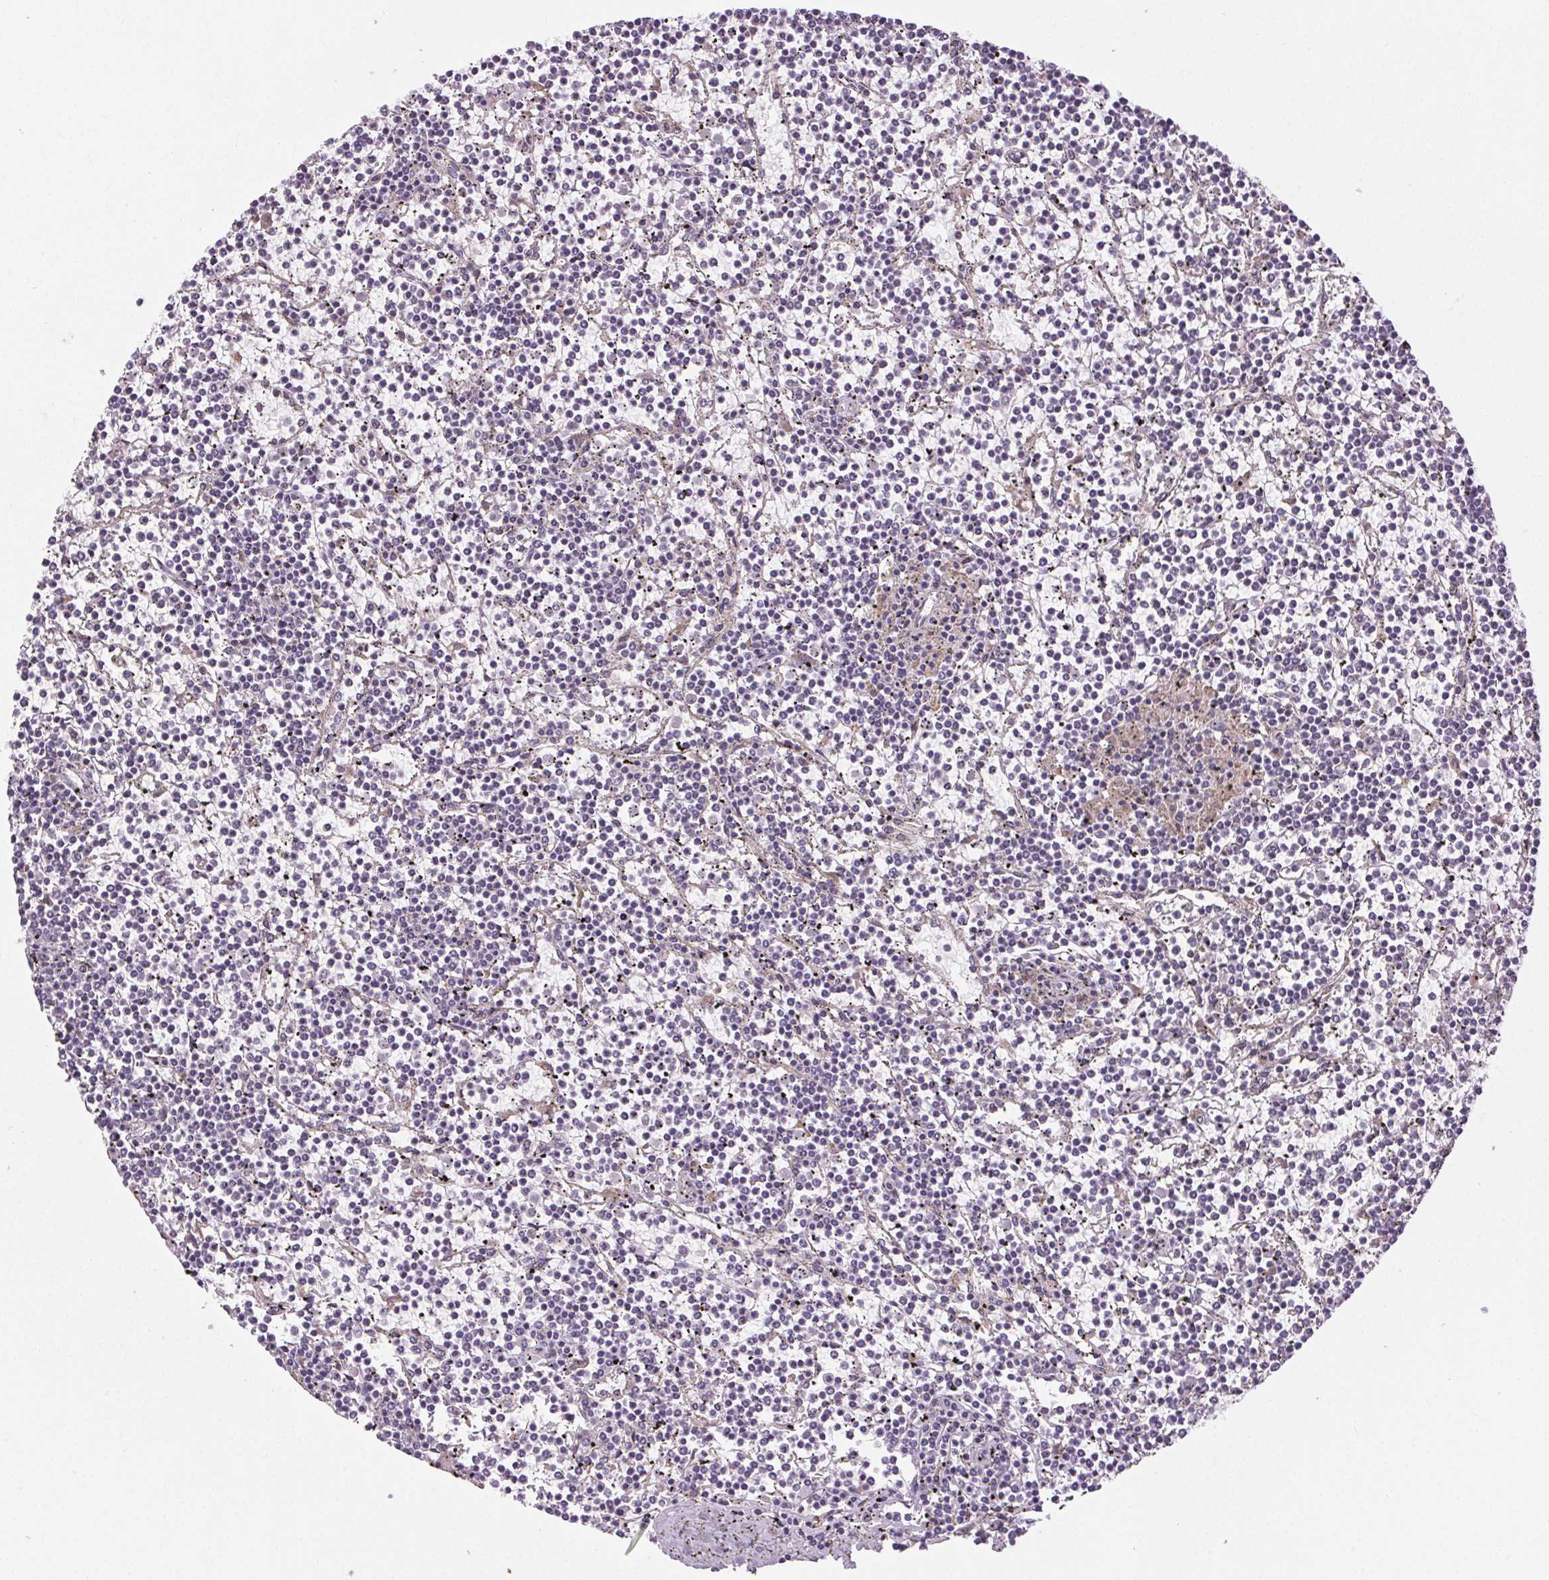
{"staining": {"intensity": "negative", "quantity": "none", "location": "none"}, "tissue": "lymphoma", "cell_type": "Tumor cells", "image_type": "cancer", "snomed": [{"axis": "morphology", "description": "Malignant lymphoma, non-Hodgkin's type, Low grade"}, {"axis": "topography", "description": "Spleen"}], "caption": "DAB immunohistochemical staining of human lymphoma shows no significant staining in tumor cells.", "gene": "FAM168A", "patient": {"sex": "female", "age": 19}}